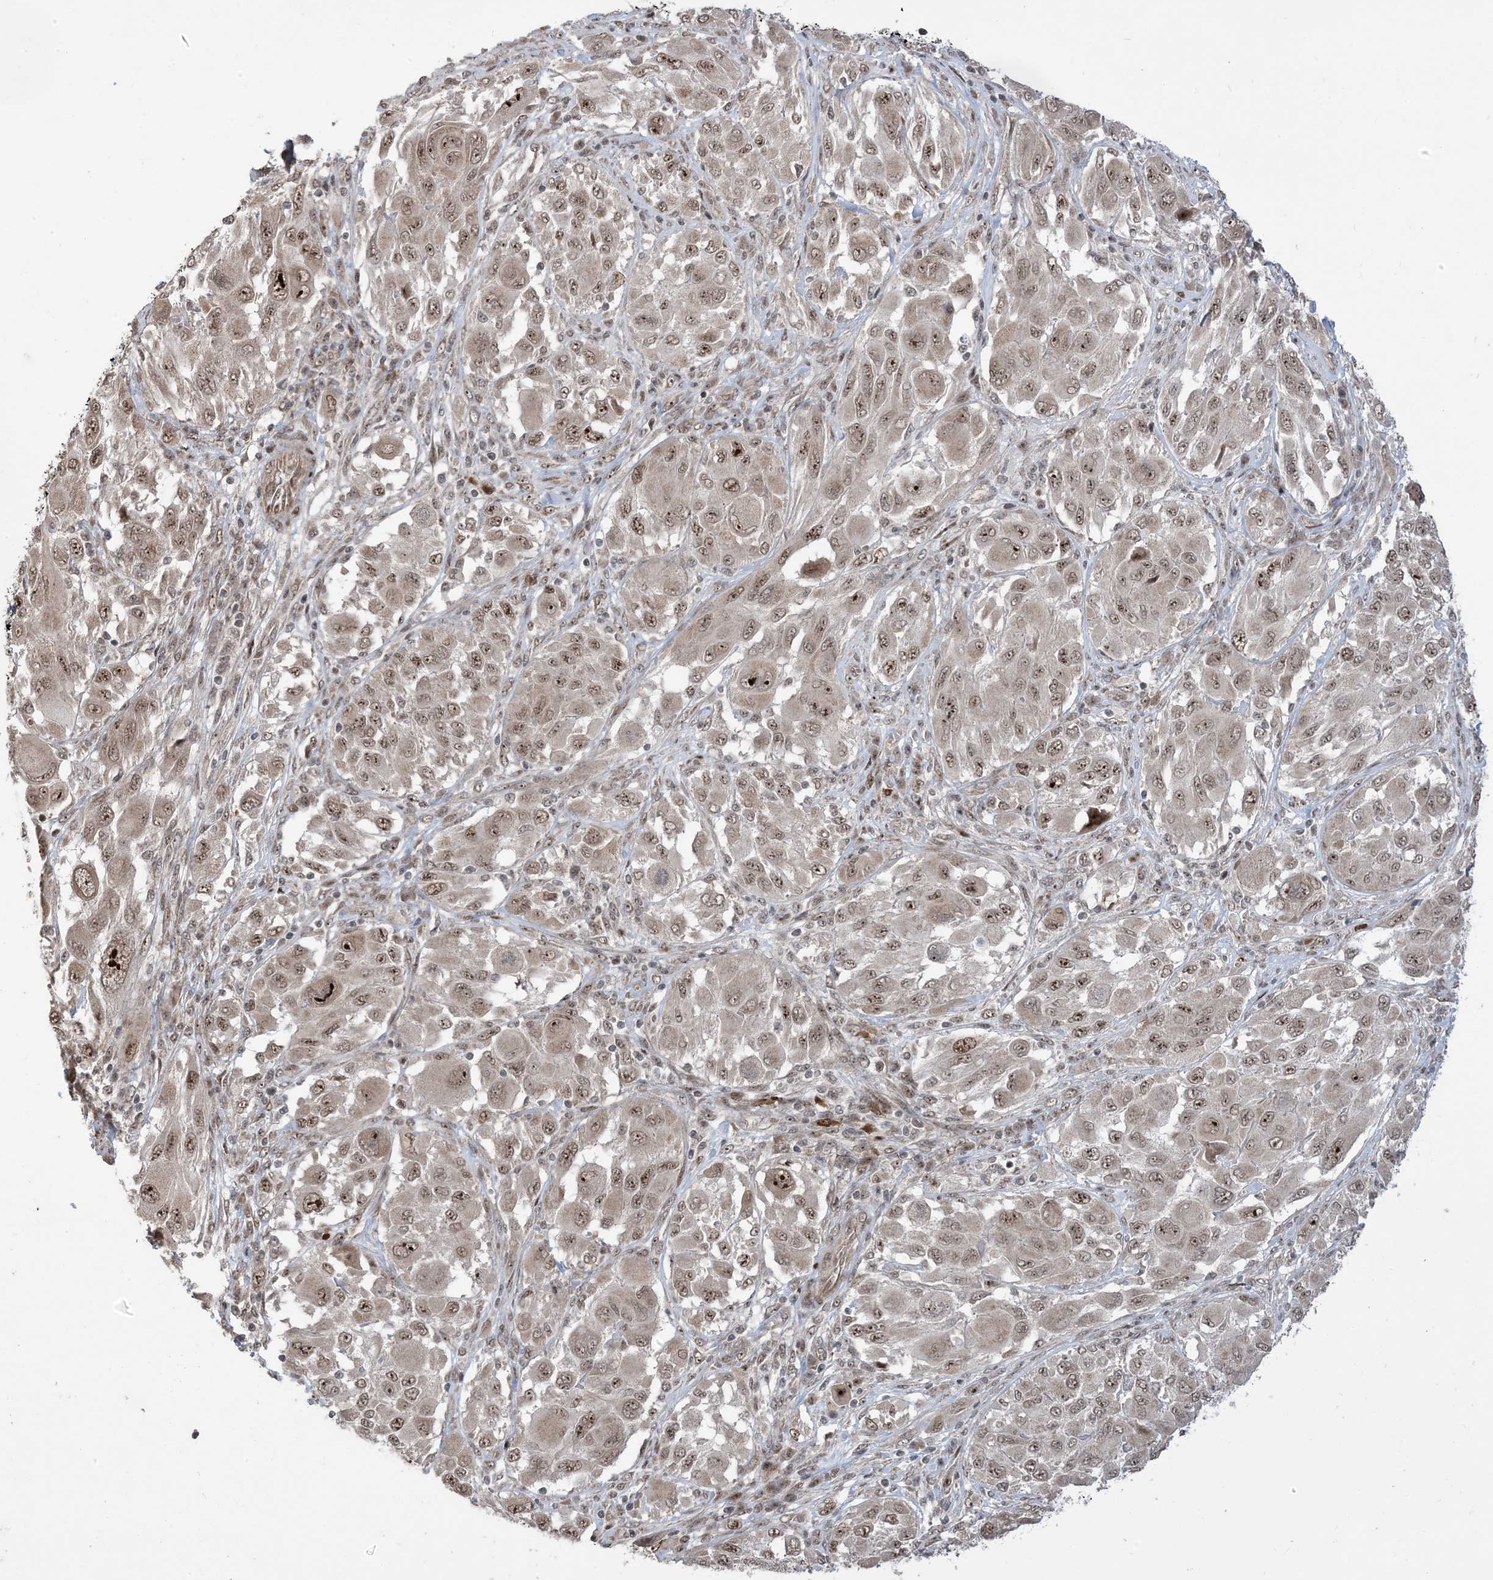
{"staining": {"intensity": "strong", "quantity": "25%-75%", "location": "nuclear"}, "tissue": "melanoma", "cell_type": "Tumor cells", "image_type": "cancer", "snomed": [{"axis": "morphology", "description": "Malignant melanoma, NOS"}, {"axis": "topography", "description": "Skin"}], "caption": "Approximately 25%-75% of tumor cells in human malignant melanoma reveal strong nuclear protein expression as visualized by brown immunohistochemical staining.", "gene": "FAM9B", "patient": {"sex": "female", "age": 91}}